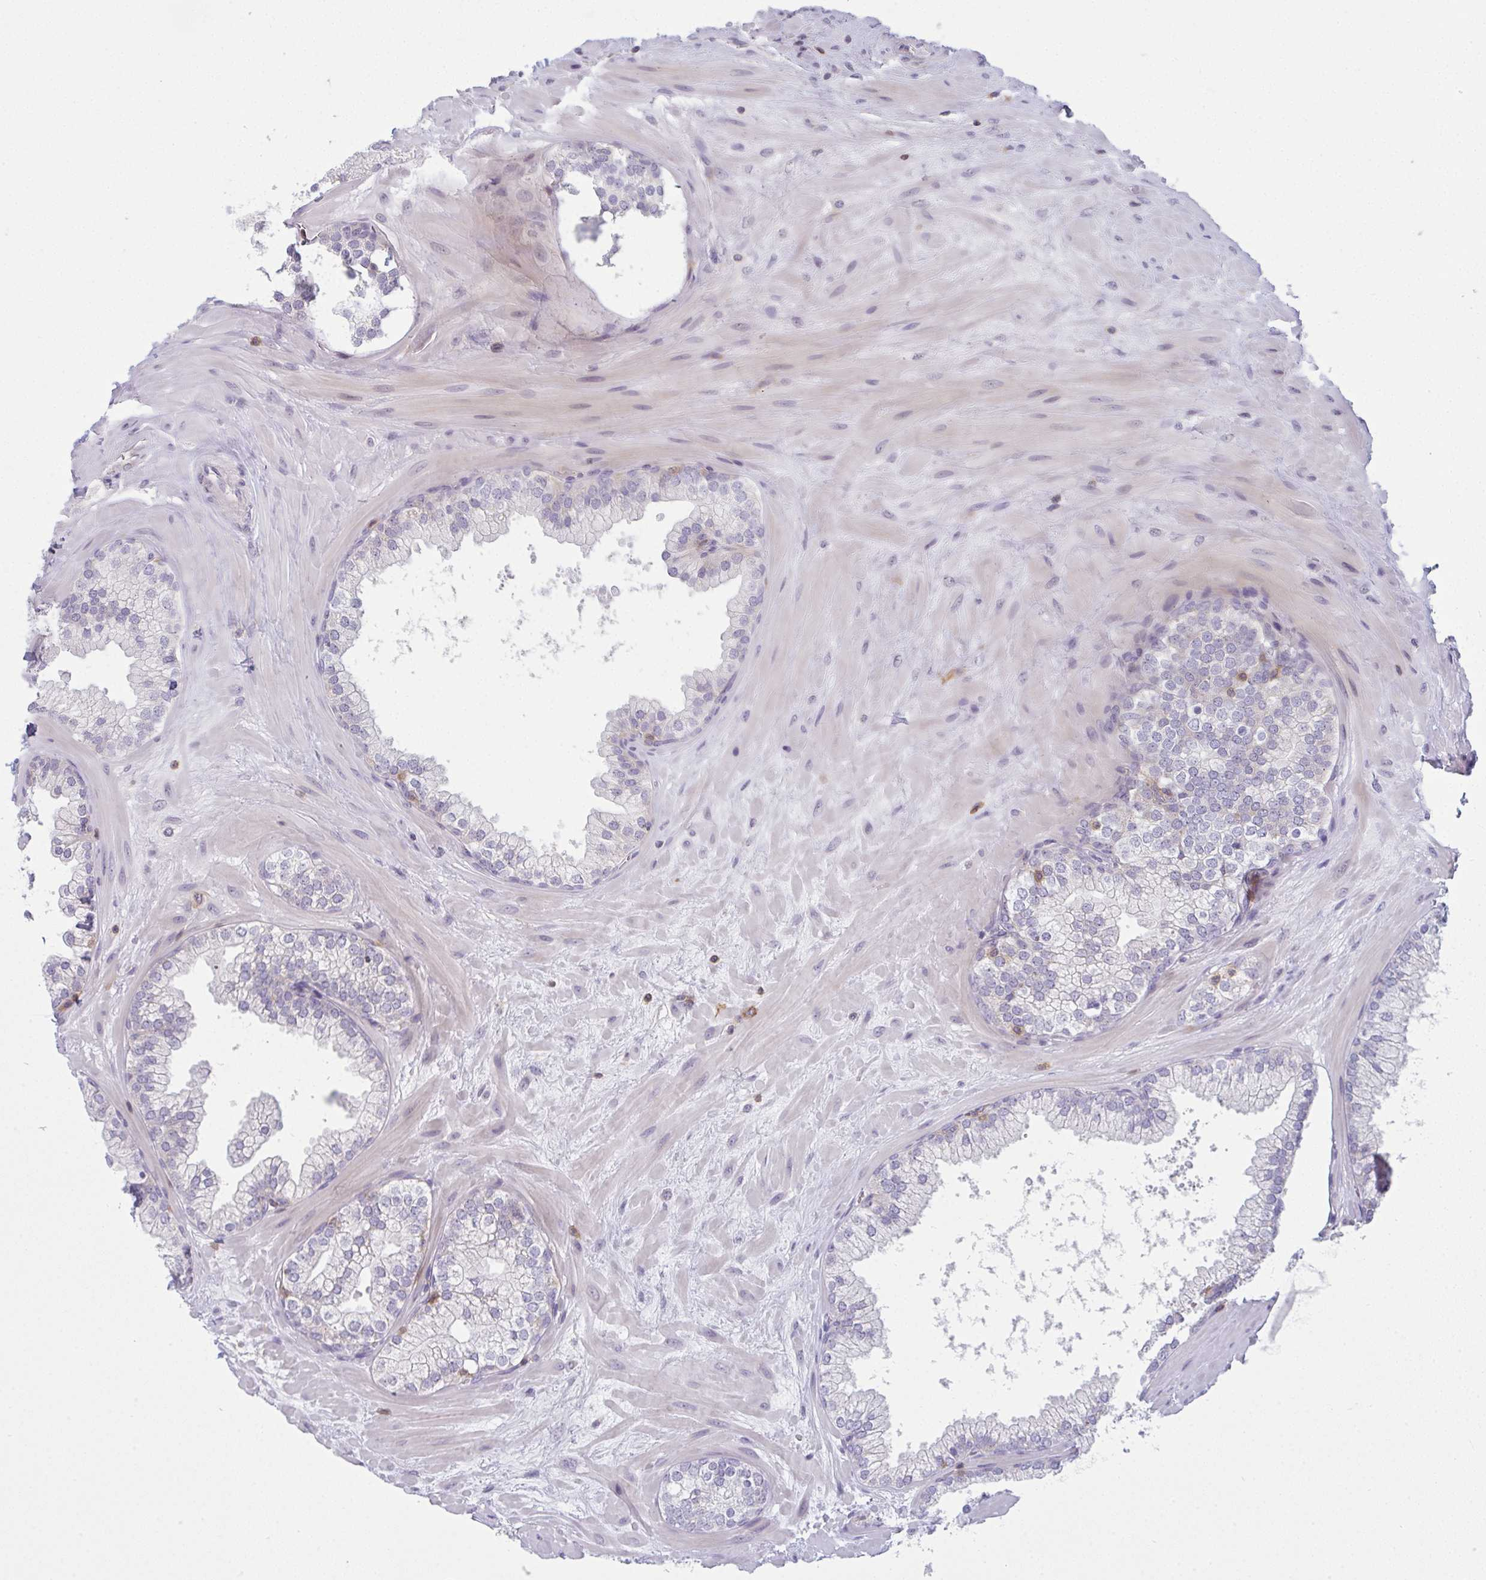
{"staining": {"intensity": "negative", "quantity": "none", "location": "none"}, "tissue": "prostate", "cell_type": "Glandular cells", "image_type": "normal", "snomed": [{"axis": "morphology", "description": "Normal tissue, NOS"}, {"axis": "topography", "description": "Prostate"}, {"axis": "topography", "description": "Peripheral nerve tissue"}], "caption": "Protein analysis of benign prostate exhibits no significant expression in glandular cells.", "gene": "CD80", "patient": {"sex": "male", "age": 61}}